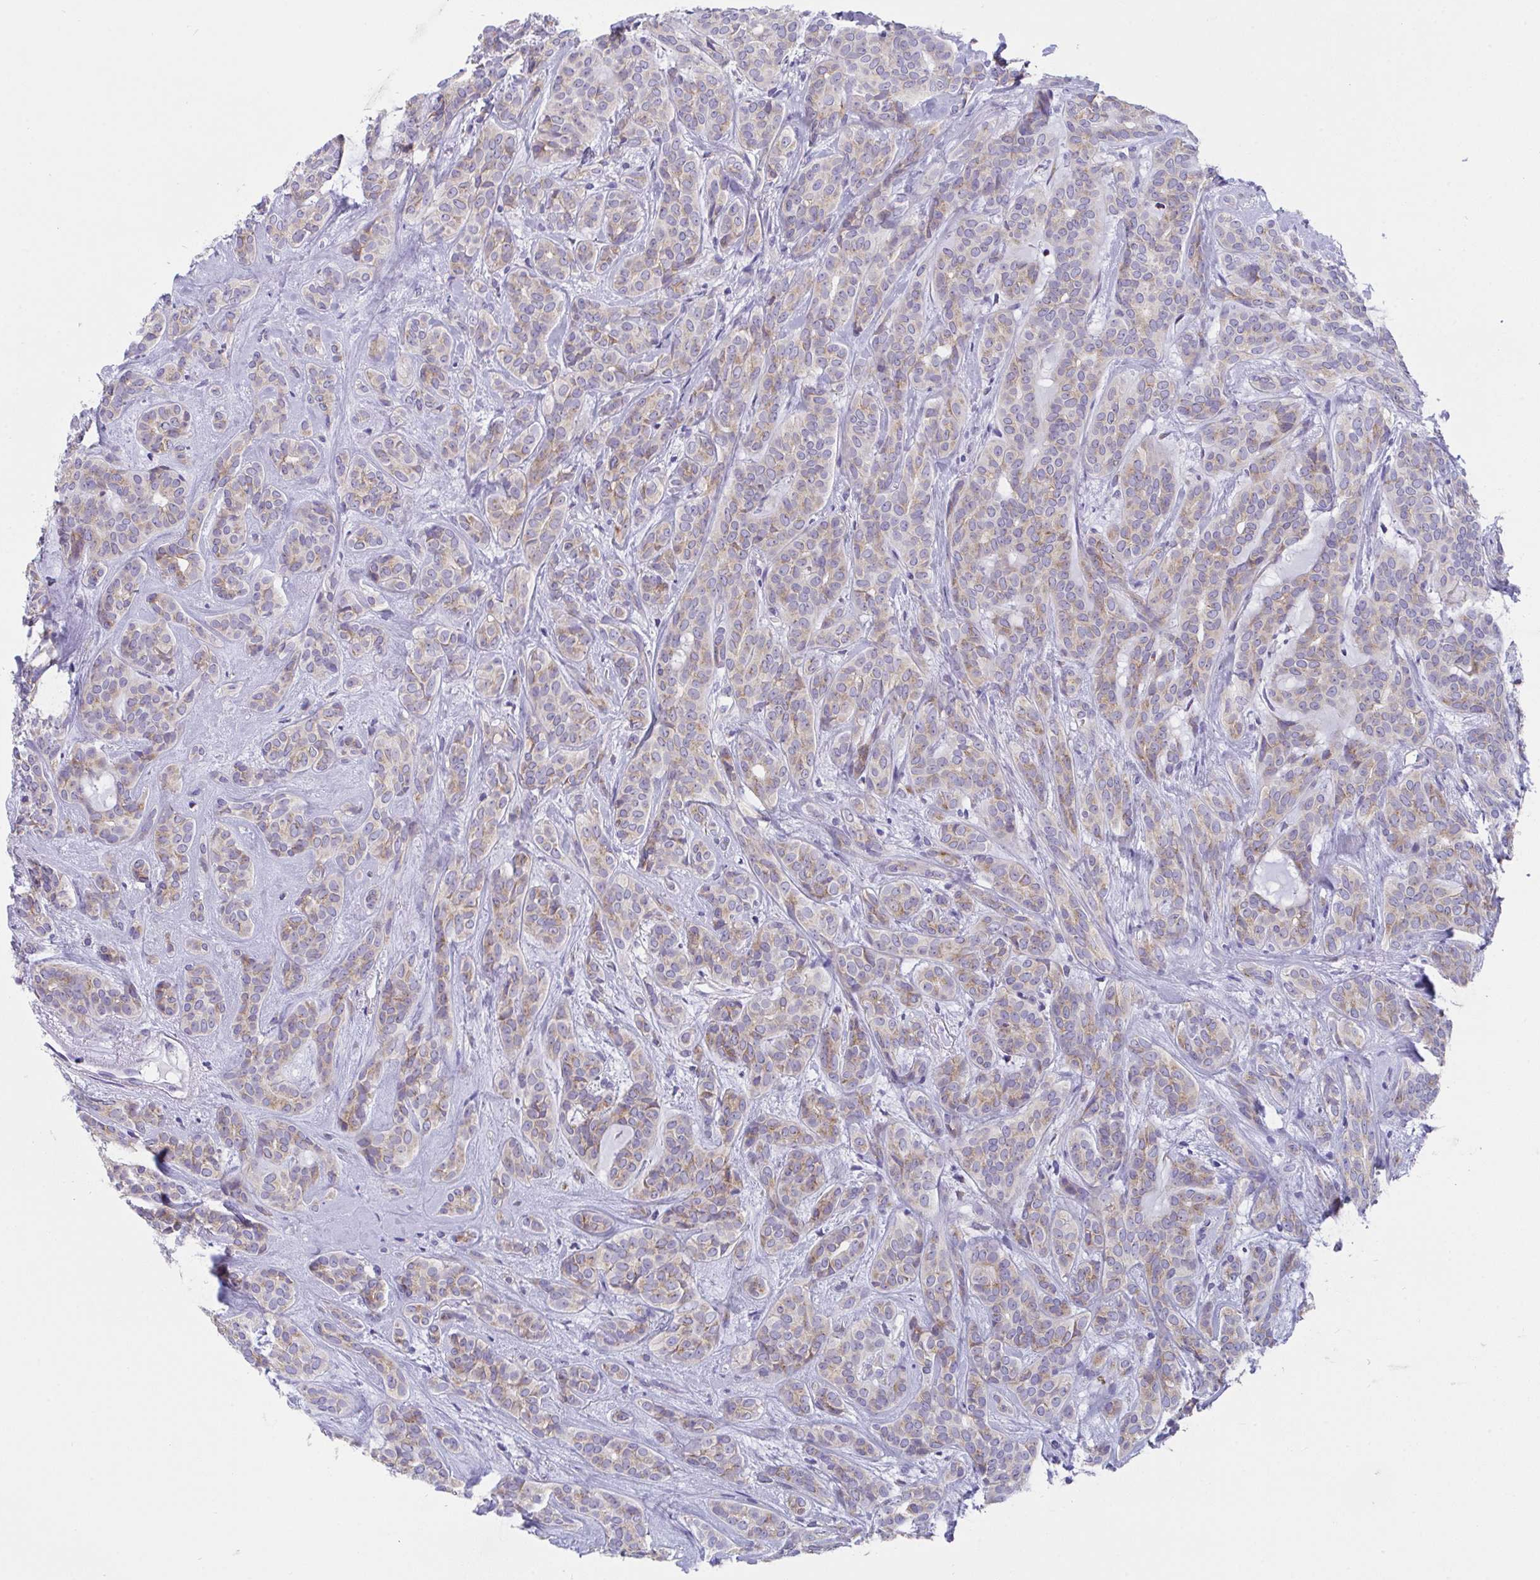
{"staining": {"intensity": "weak", "quantity": "25%-75%", "location": "cytoplasmic/membranous"}, "tissue": "head and neck cancer", "cell_type": "Tumor cells", "image_type": "cancer", "snomed": [{"axis": "morphology", "description": "Adenocarcinoma, NOS"}, {"axis": "topography", "description": "Head-Neck"}], "caption": "Human head and neck adenocarcinoma stained with a protein marker demonstrates weak staining in tumor cells.", "gene": "MIA3", "patient": {"sex": "female", "age": 57}}